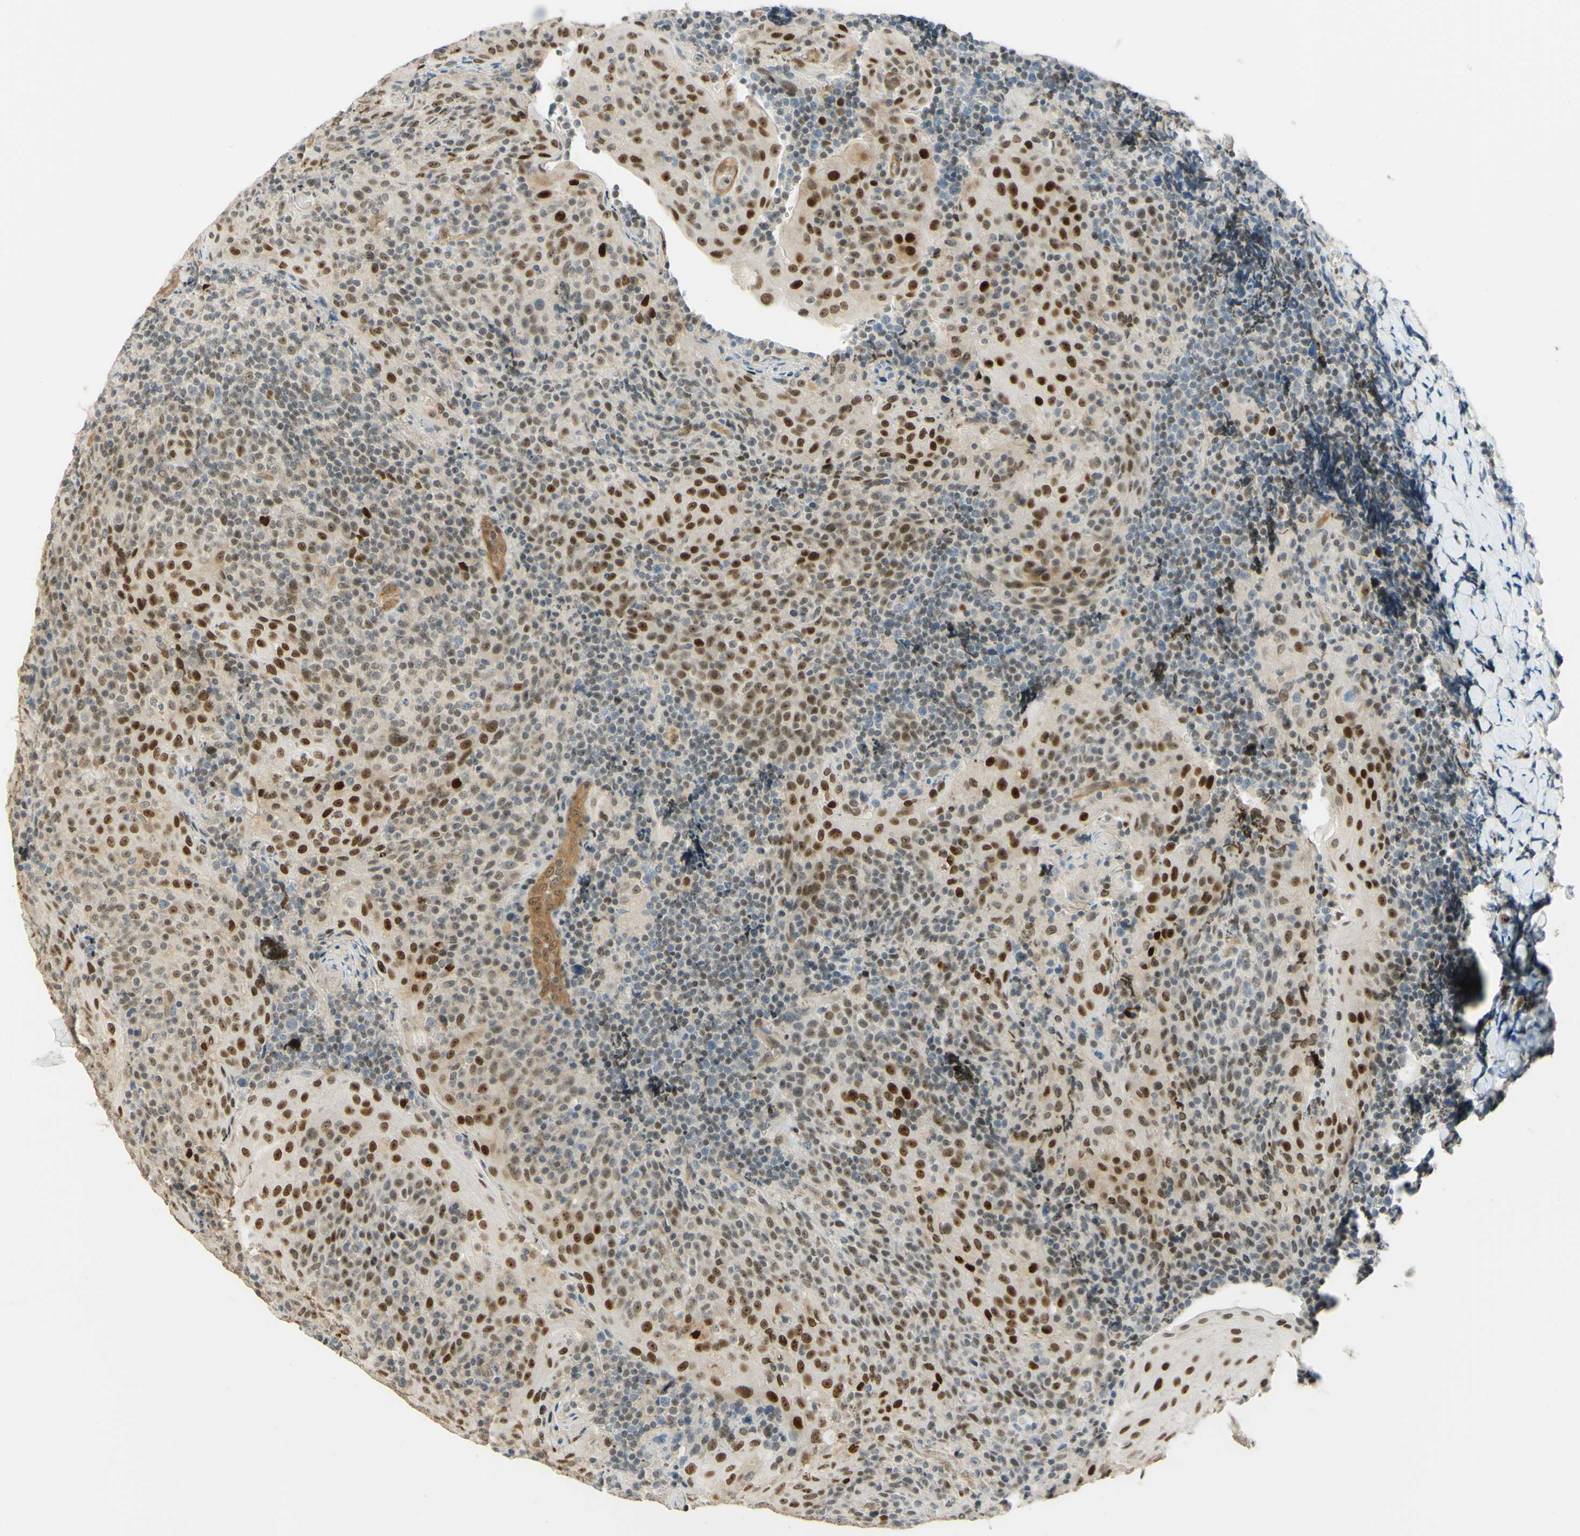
{"staining": {"intensity": "weak", "quantity": "<25%", "location": "nuclear"}, "tissue": "tonsil", "cell_type": "Germinal center cells", "image_type": "normal", "snomed": [{"axis": "morphology", "description": "Normal tissue, NOS"}, {"axis": "topography", "description": "Tonsil"}], "caption": "Immunohistochemistry (IHC) histopathology image of normal human tonsil stained for a protein (brown), which exhibits no staining in germinal center cells. Nuclei are stained in blue.", "gene": "POLB", "patient": {"sex": "male", "age": 17}}